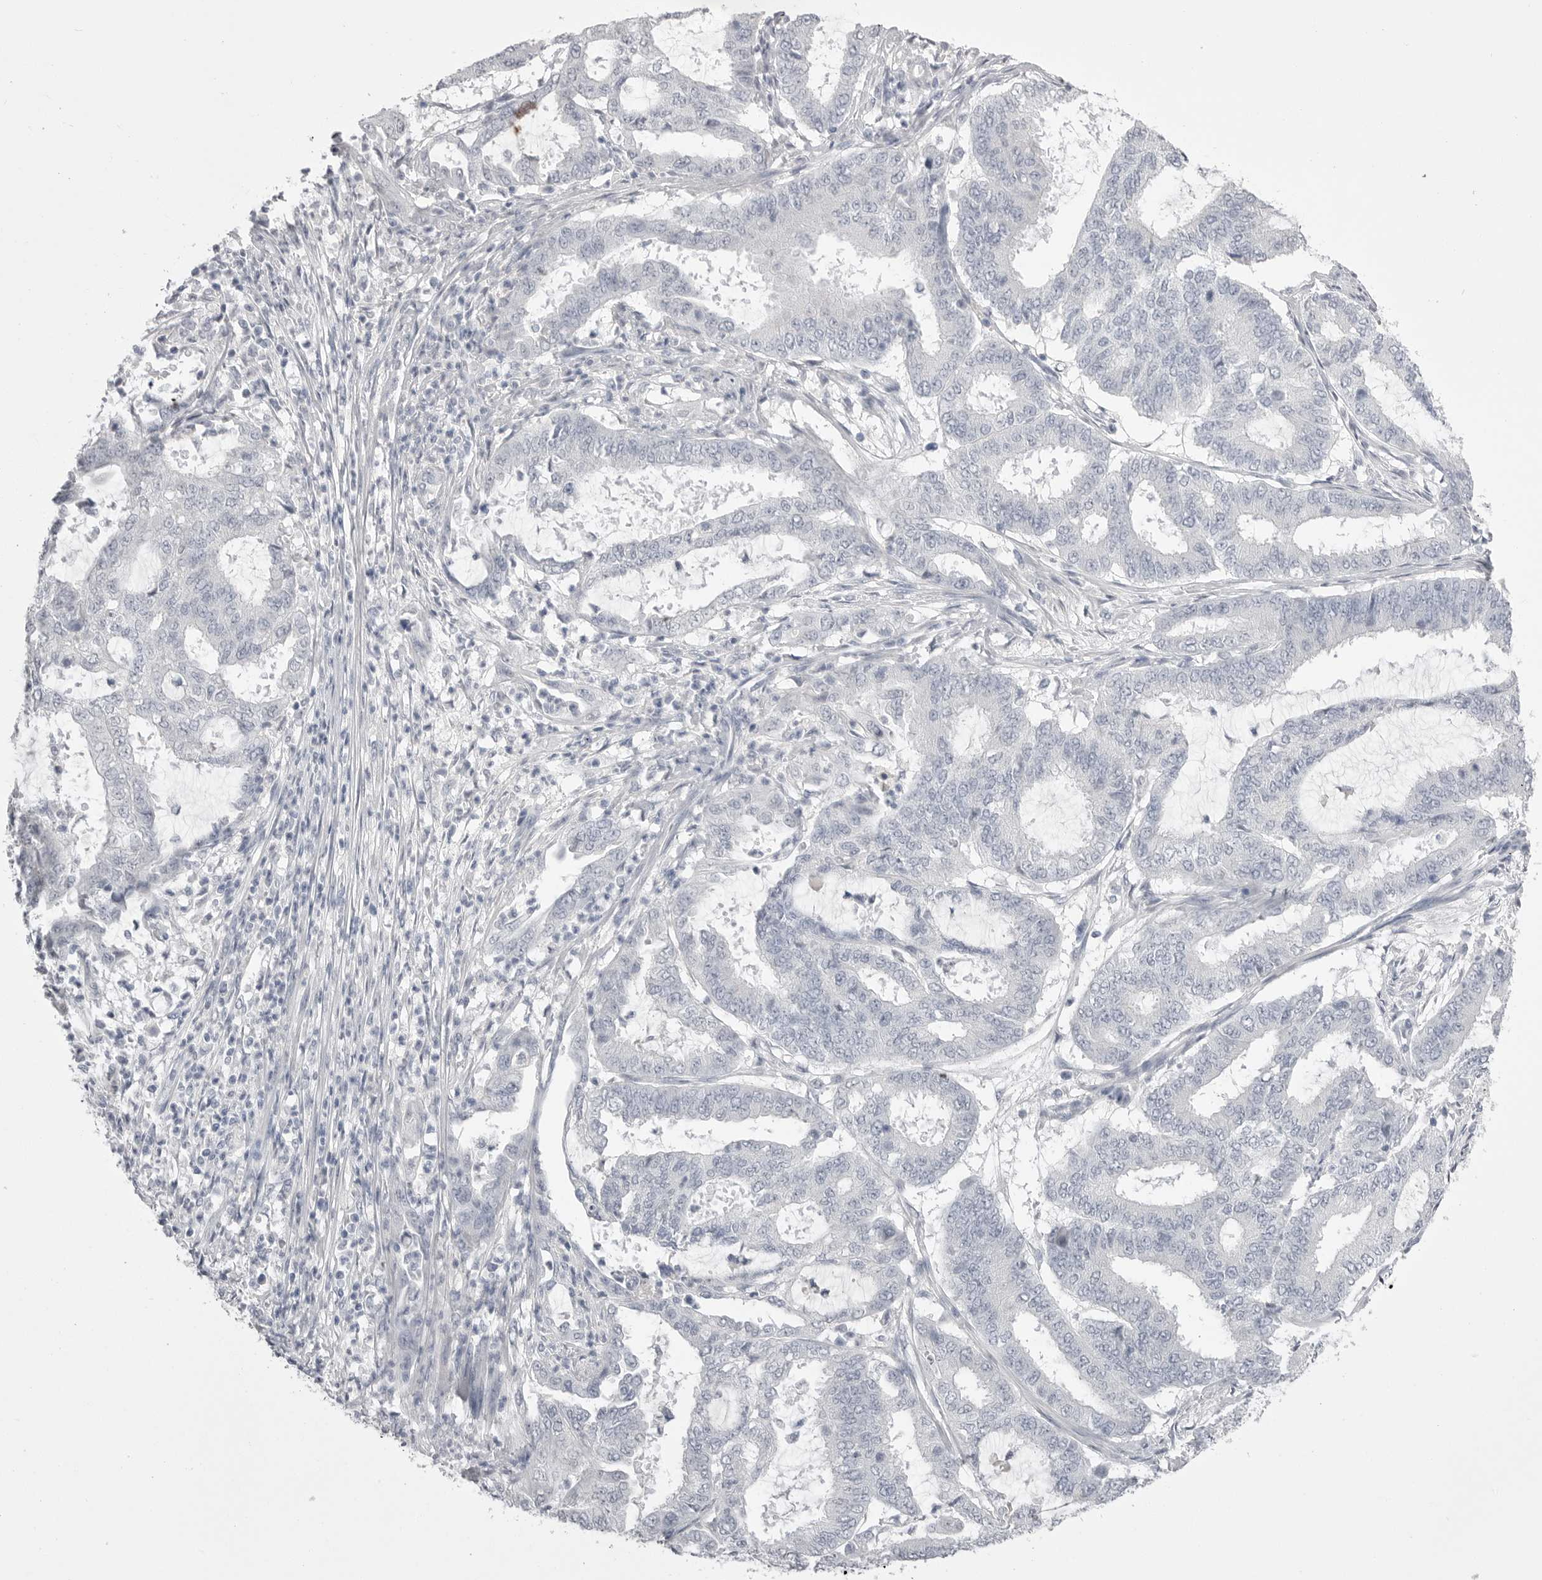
{"staining": {"intensity": "negative", "quantity": "none", "location": "none"}, "tissue": "endometrial cancer", "cell_type": "Tumor cells", "image_type": "cancer", "snomed": [{"axis": "morphology", "description": "Adenocarcinoma, NOS"}, {"axis": "topography", "description": "Endometrium"}], "caption": "Immunohistochemical staining of human endometrial adenocarcinoma shows no significant expression in tumor cells.", "gene": "CPB1", "patient": {"sex": "female", "age": 51}}